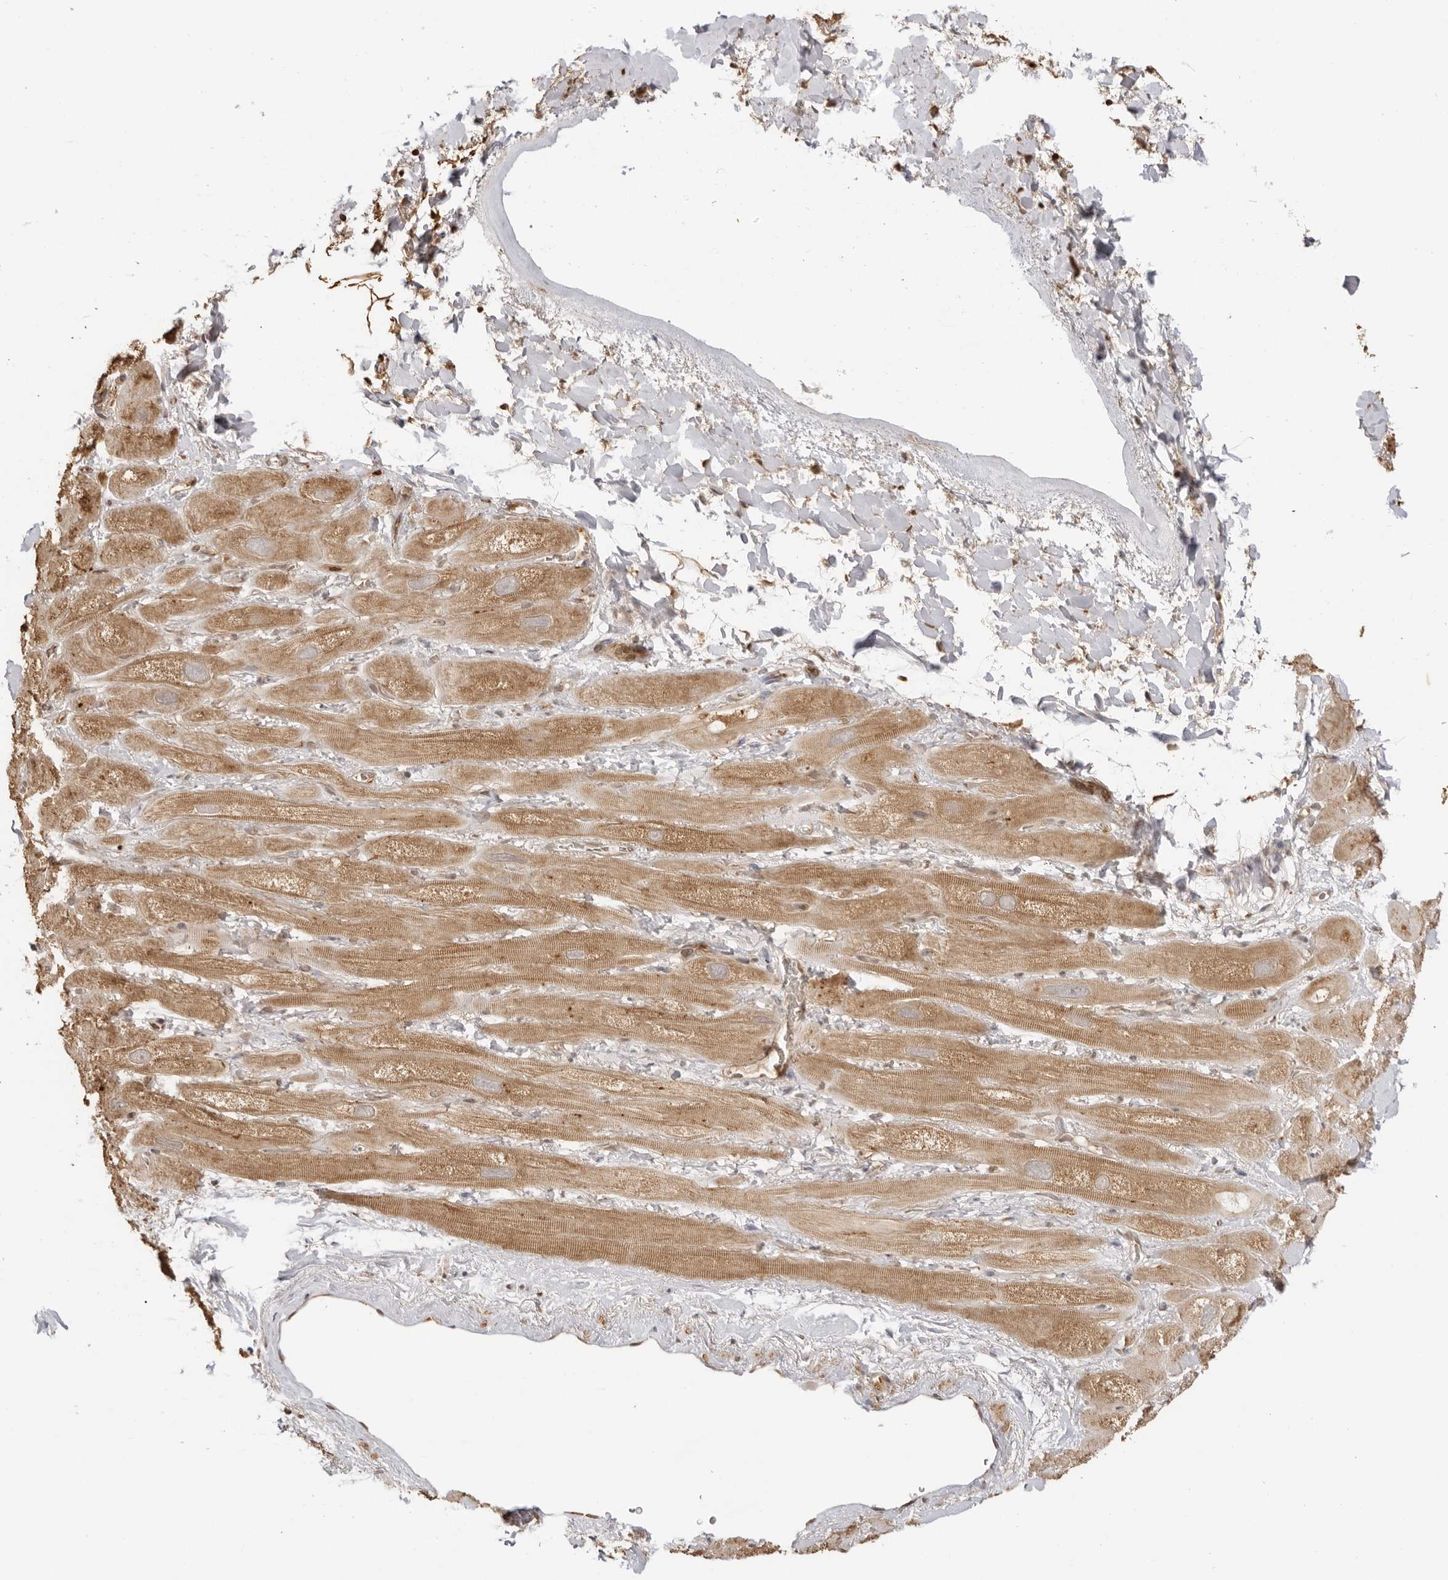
{"staining": {"intensity": "moderate", "quantity": ">75%", "location": "cytoplasmic/membranous"}, "tissue": "heart muscle", "cell_type": "Cardiomyocytes", "image_type": "normal", "snomed": [{"axis": "morphology", "description": "Normal tissue, NOS"}, {"axis": "topography", "description": "Heart"}], "caption": "Heart muscle stained with IHC shows moderate cytoplasmic/membranous staining in about >75% of cardiomyocytes.", "gene": "IKBKE", "patient": {"sex": "male", "age": 49}}